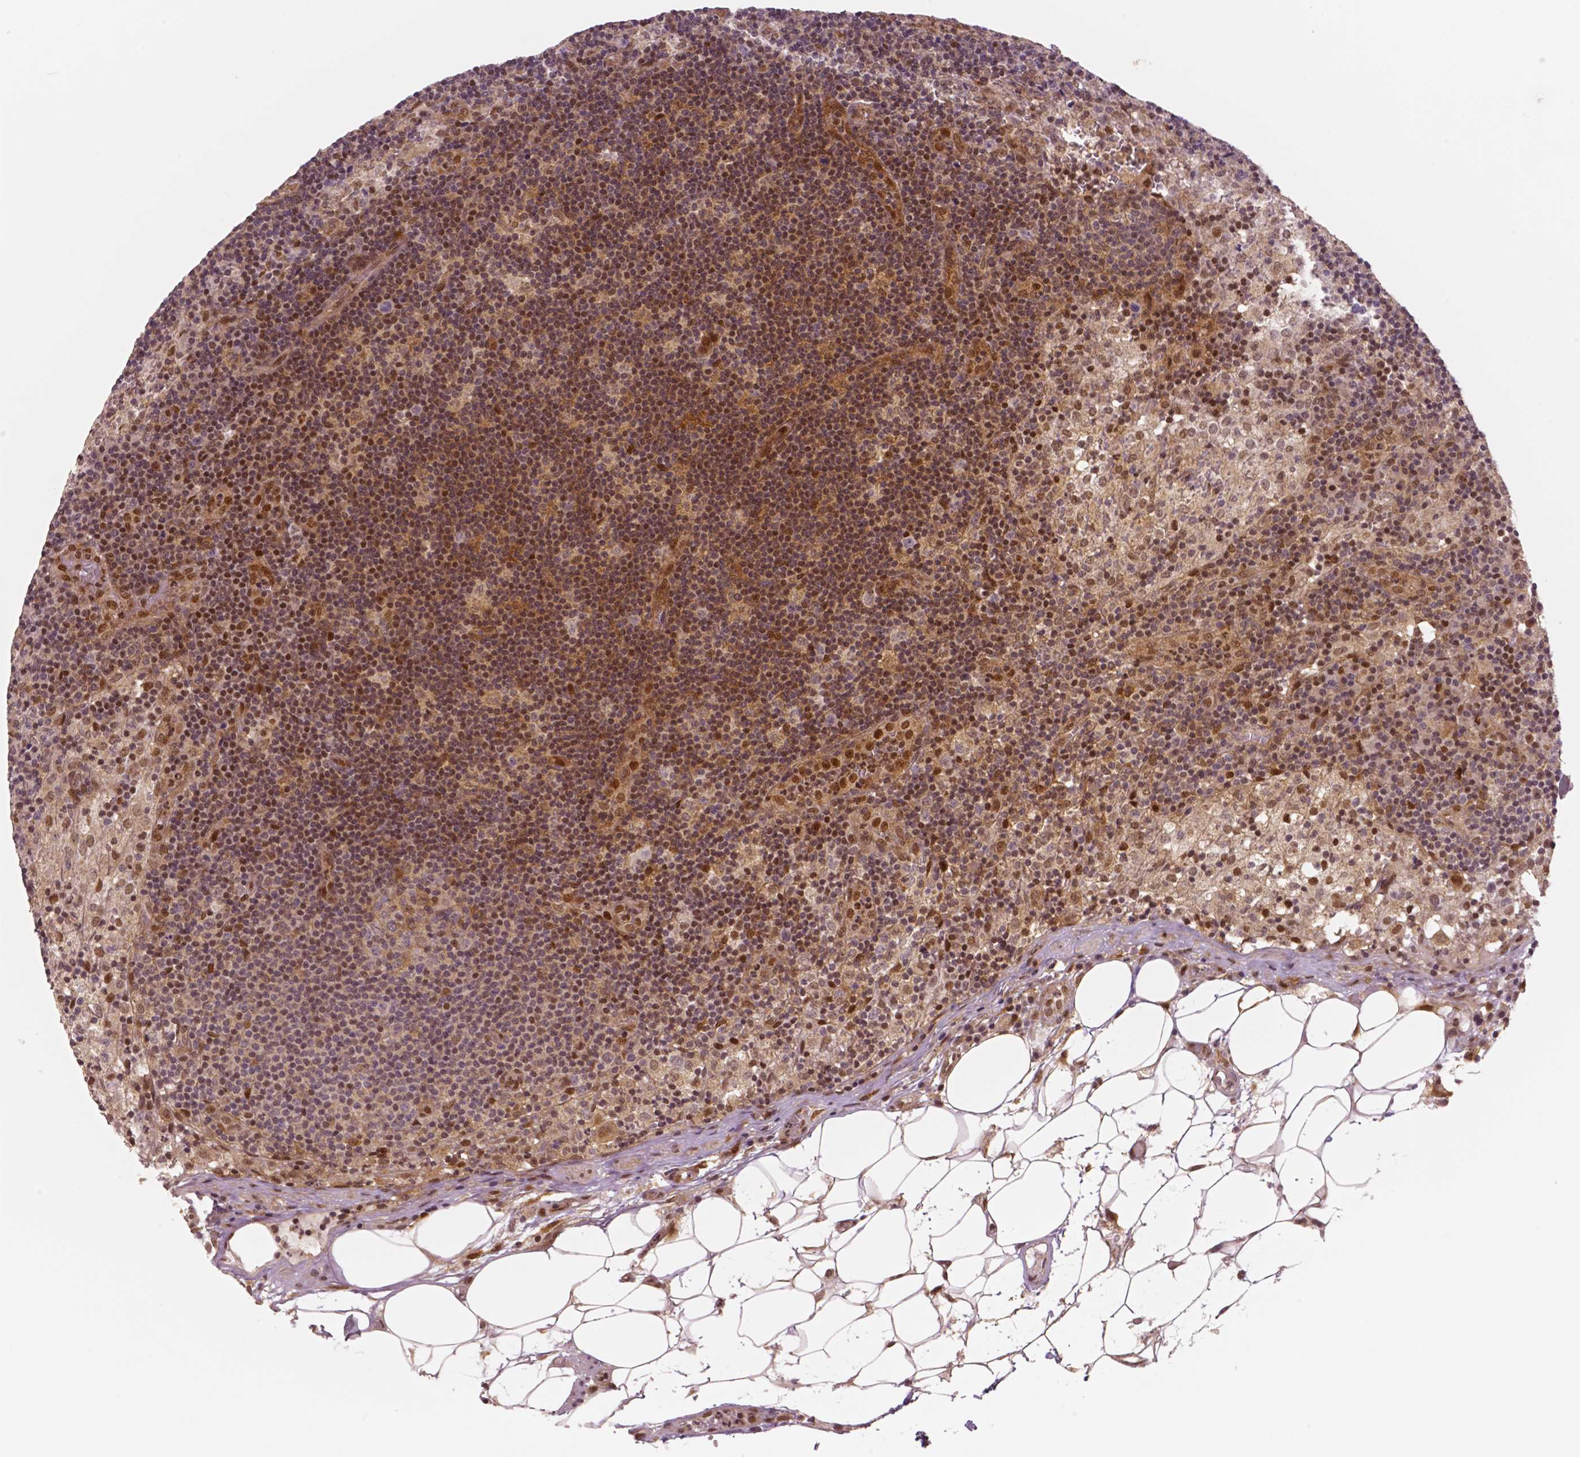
{"staining": {"intensity": "moderate", "quantity": ">75%", "location": "cytoplasmic/membranous,nuclear"}, "tissue": "lymph node", "cell_type": "Germinal center cells", "image_type": "normal", "snomed": [{"axis": "morphology", "description": "Normal tissue, NOS"}, {"axis": "topography", "description": "Lymph node"}], "caption": "Lymph node stained with immunohistochemistry reveals moderate cytoplasmic/membranous,nuclear staining in about >75% of germinal center cells. Using DAB (3,3'-diaminobenzidine) (brown) and hematoxylin (blue) stains, captured at high magnification using brightfield microscopy.", "gene": "STAT3", "patient": {"sex": "male", "age": 62}}